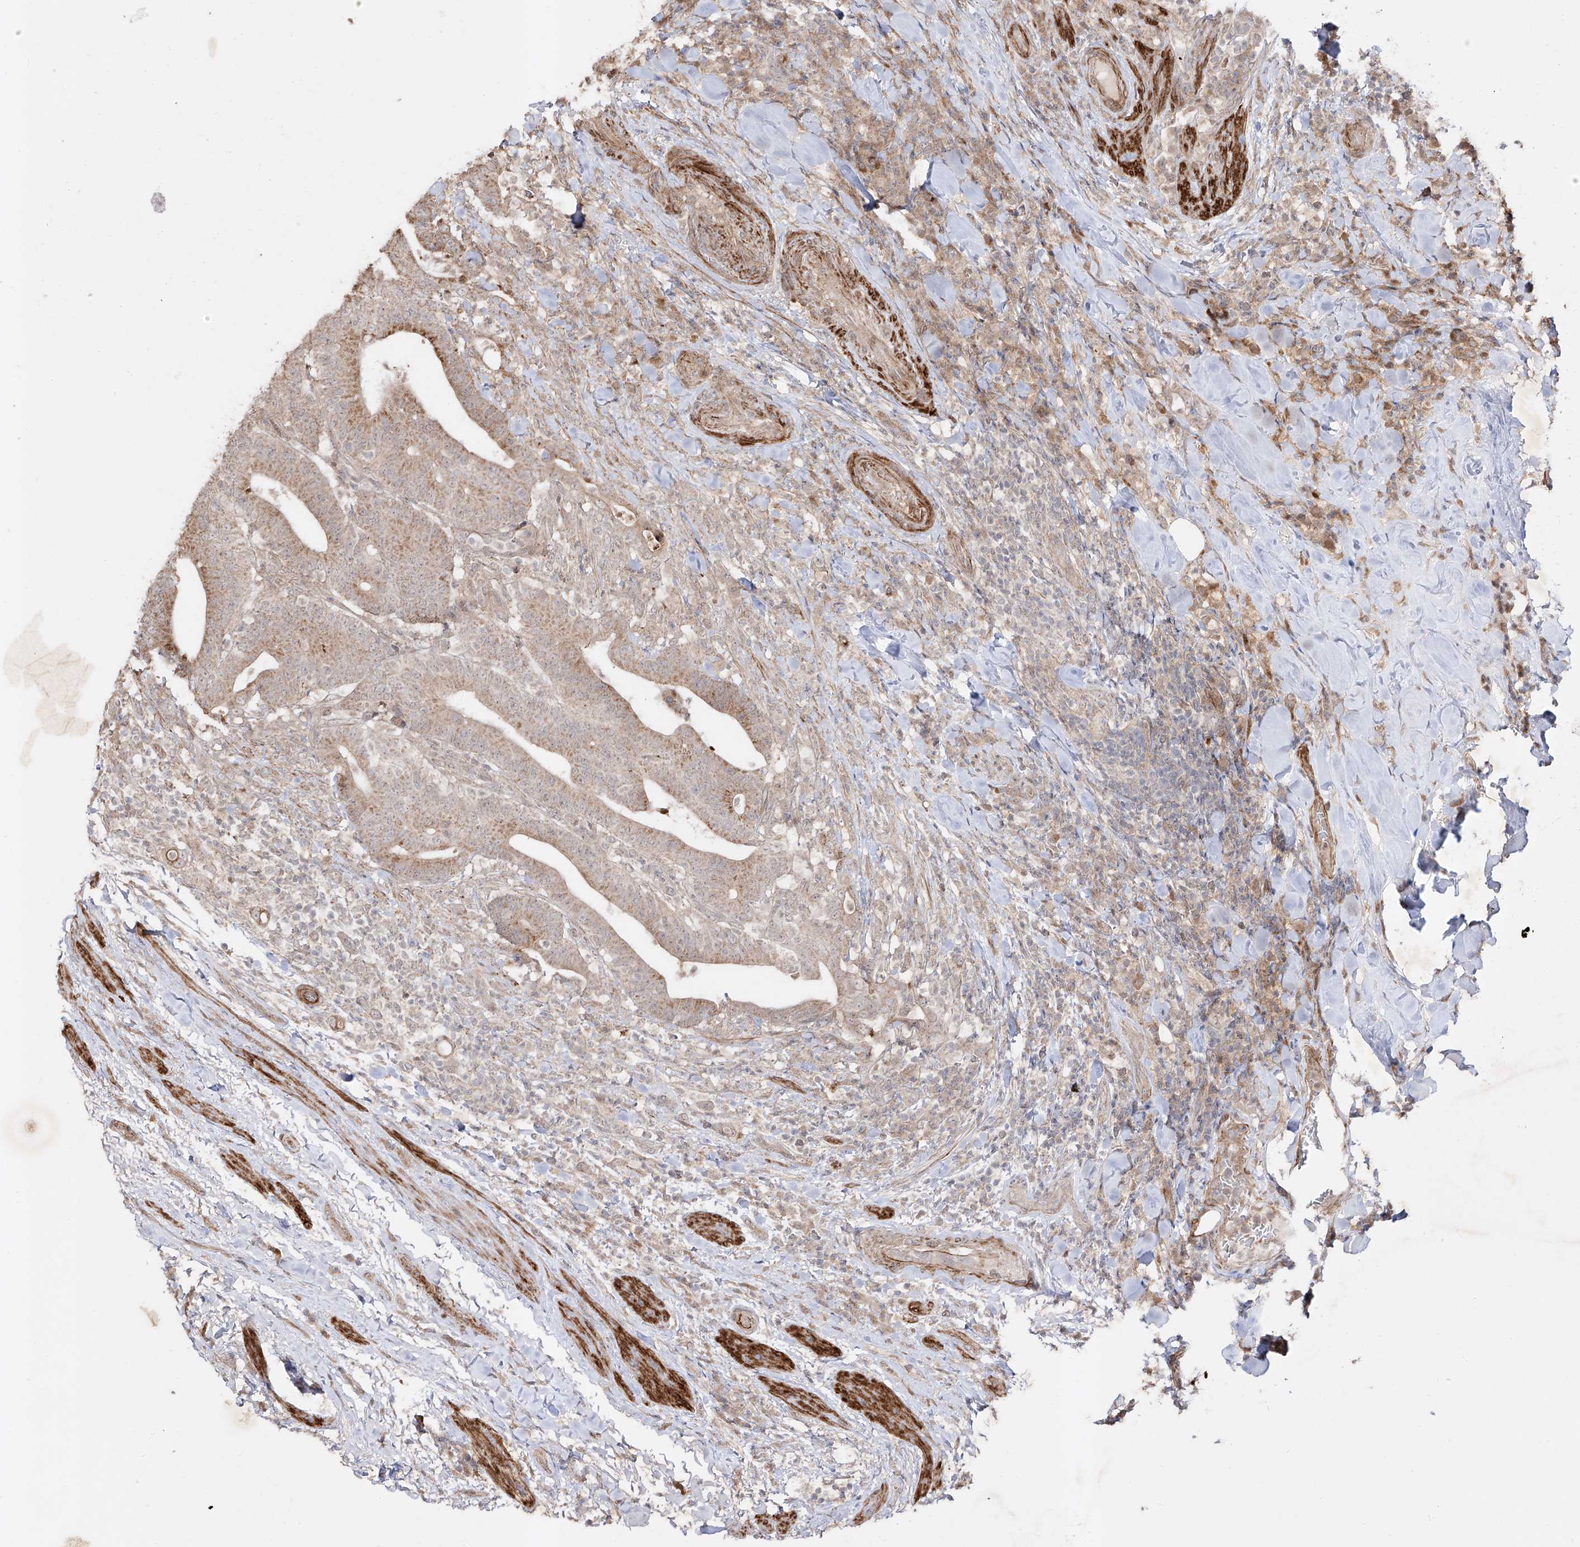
{"staining": {"intensity": "moderate", "quantity": ">75%", "location": "cytoplasmic/membranous"}, "tissue": "colorectal cancer", "cell_type": "Tumor cells", "image_type": "cancer", "snomed": [{"axis": "morphology", "description": "Adenocarcinoma, NOS"}, {"axis": "topography", "description": "Colon"}], "caption": "Human colorectal adenocarcinoma stained with a brown dye shows moderate cytoplasmic/membranous positive positivity in about >75% of tumor cells.", "gene": "KDM1B", "patient": {"sex": "female", "age": 66}}